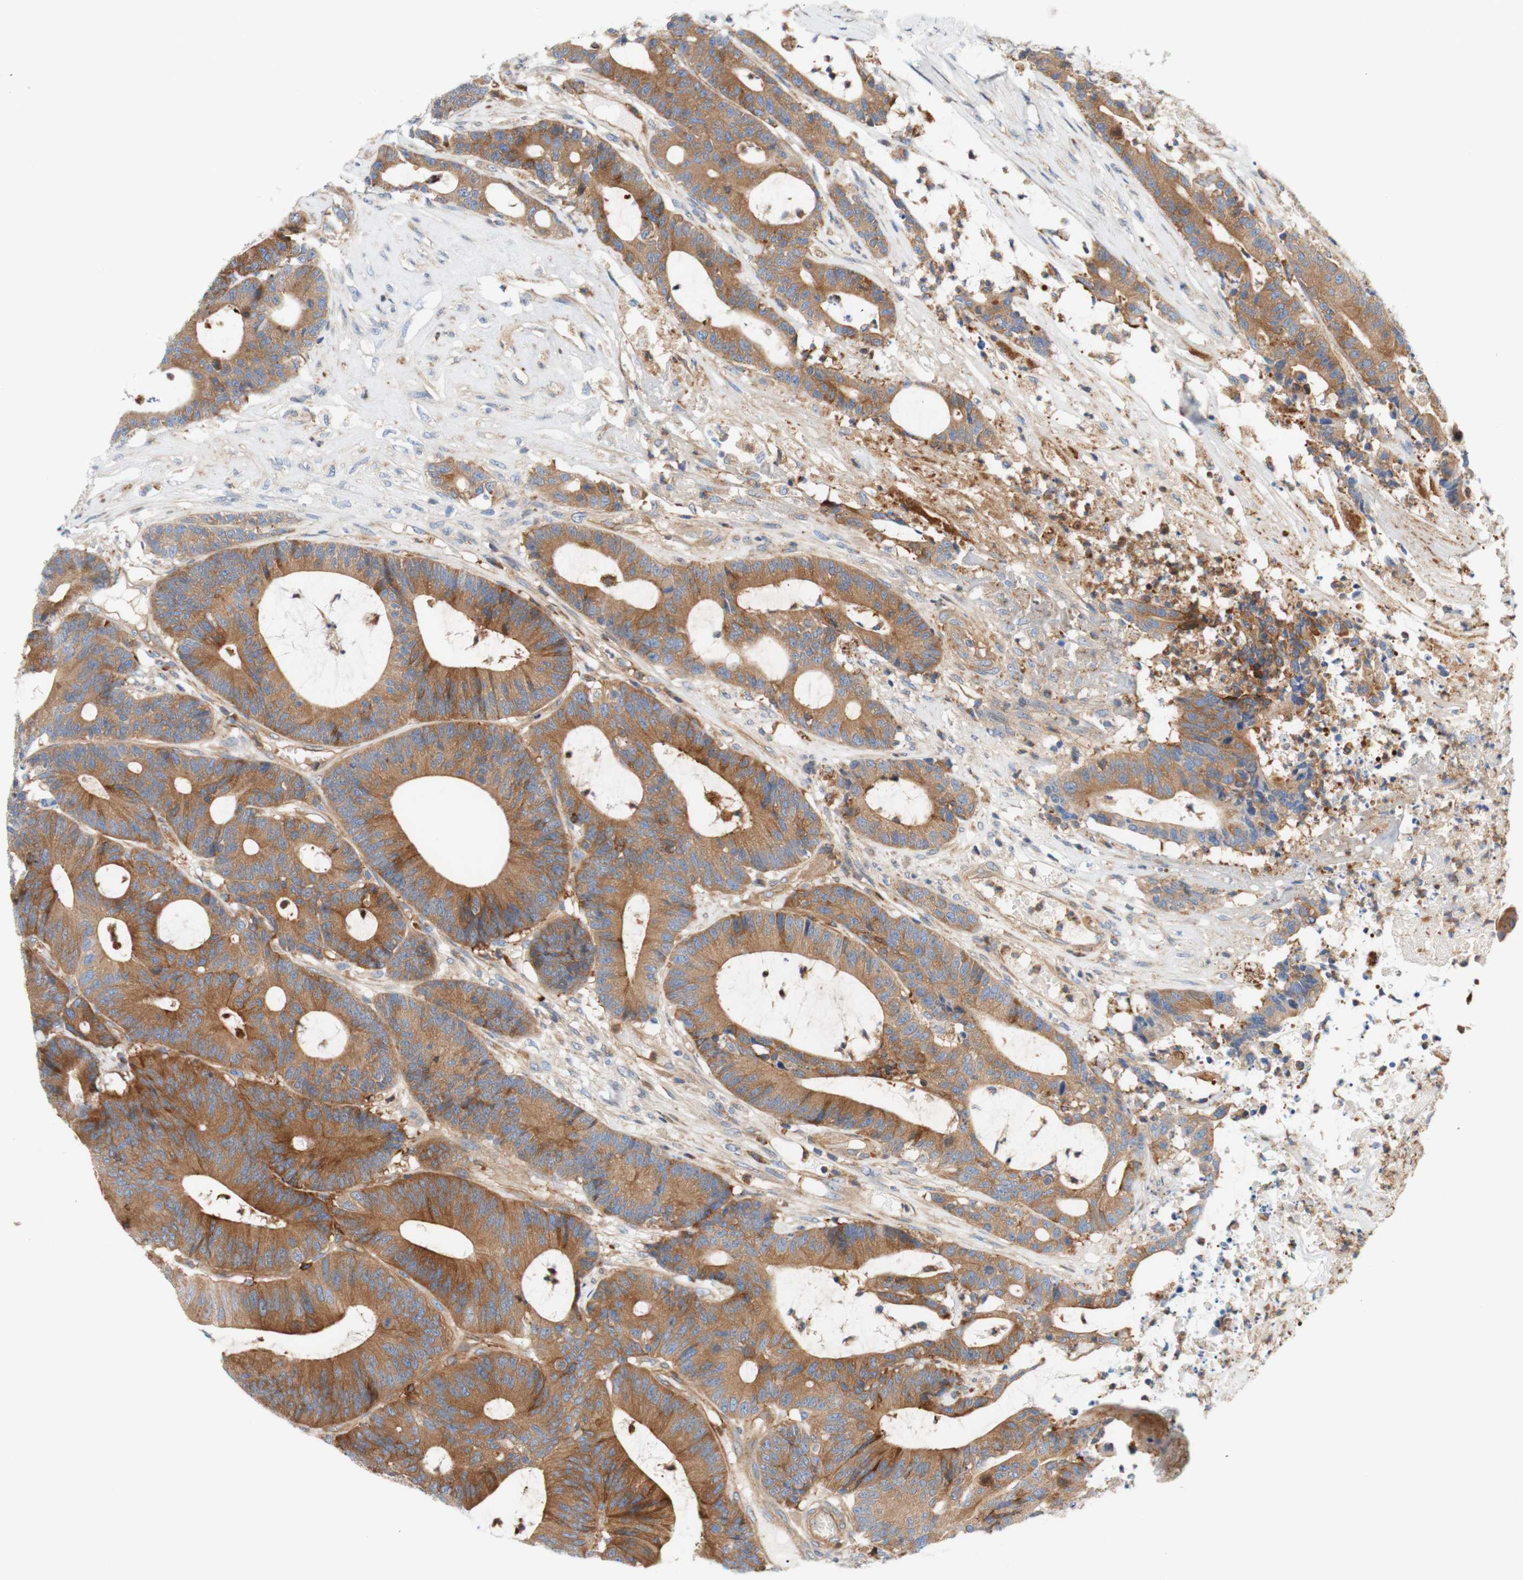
{"staining": {"intensity": "moderate", "quantity": ">75%", "location": "cytoplasmic/membranous"}, "tissue": "colorectal cancer", "cell_type": "Tumor cells", "image_type": "cancer", "snomed": [{"axis": "morphology", "description": "Adenocarcinoma, NOS"}, {"axis": "topography", "description": "Colon"}], "caption": "DAB immunohistochemical staining of human colorectal cancer reveals moderate cytoplasmic/membranous protein expression in about >75% of tumor cells.", "gene": "STOM", "patient": {"sex": "female", "age": 84}}